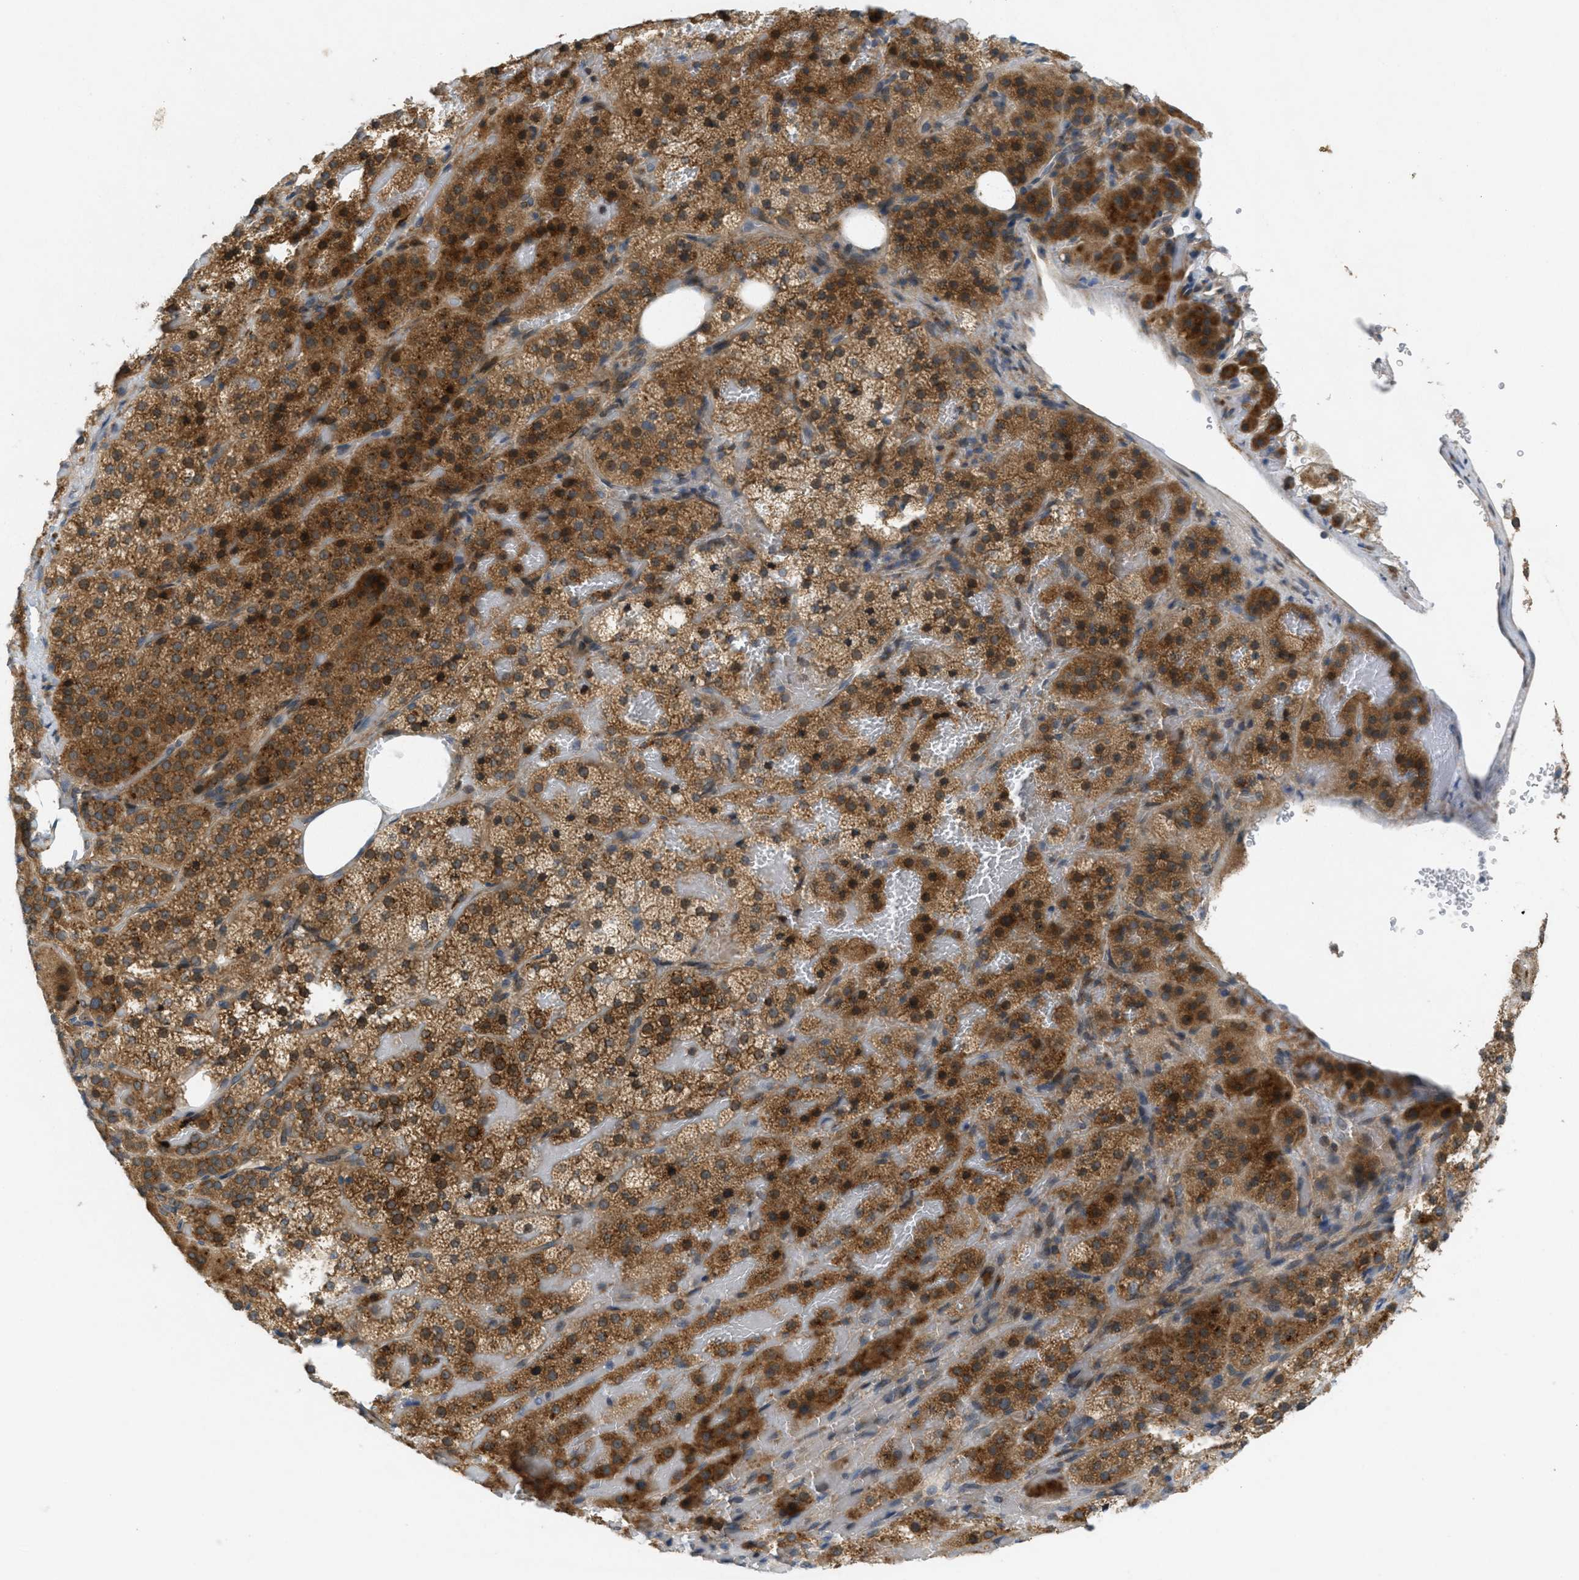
{"staining": {"intensity": "strong", "quantity": ">75%", "location": "cytoplasmic/membranous"}, "tissue": "adrenal gland", "cell_type": "Glandular cells", "image_type": "normal", "snomed": [{"axis": "morphology", "description": "Normal tissue, NOS"}, {"axis": "topography", "description": "Adrenal gland"}], "caption": "Protein staining of normal adrenal gland displays strong cytoplasmic/membranous positivity in about >75% of glandular cells.", "gene": "SIGMAR1", "patient": {"sex": "female", "age": 59}}